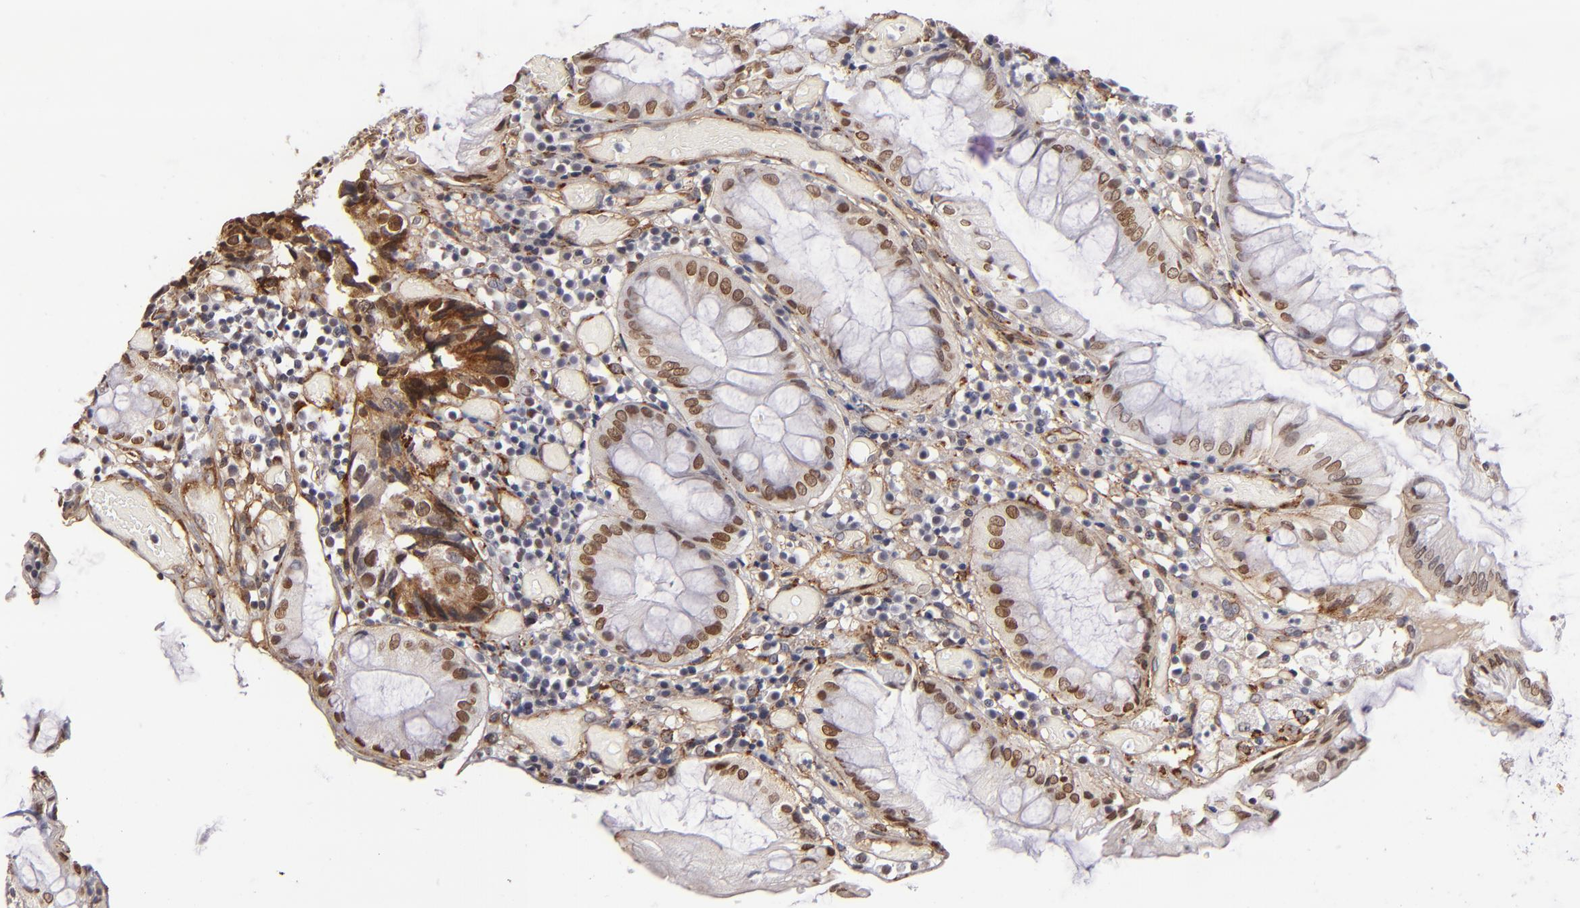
{"staining": {"intensity": "moderate", "quantity": "25%-75%", "location": "cytoplasmic/membranous,nuclear"}, "tissue": "colorectal cancer", "cell_type": "Tumor cells", "image_type": "cancer", "snomed": [{"axis": "morphology", "description": "Adenocarcinoma, NOS"}, {"axis": "topography", "description": "Rectum"}], "caption": "A brown stain labels moderate cytoplasmic/membranous and nuclear expression of a protein in colorectal cancer (adenocarcinoma) tumor cells. (DAB (3,3'-diaminobenzidine) = brown stain, brightfield microscopy at high magnification).", "gene": "LAMC1", "patient": {"sex": "female", "age": 98}}